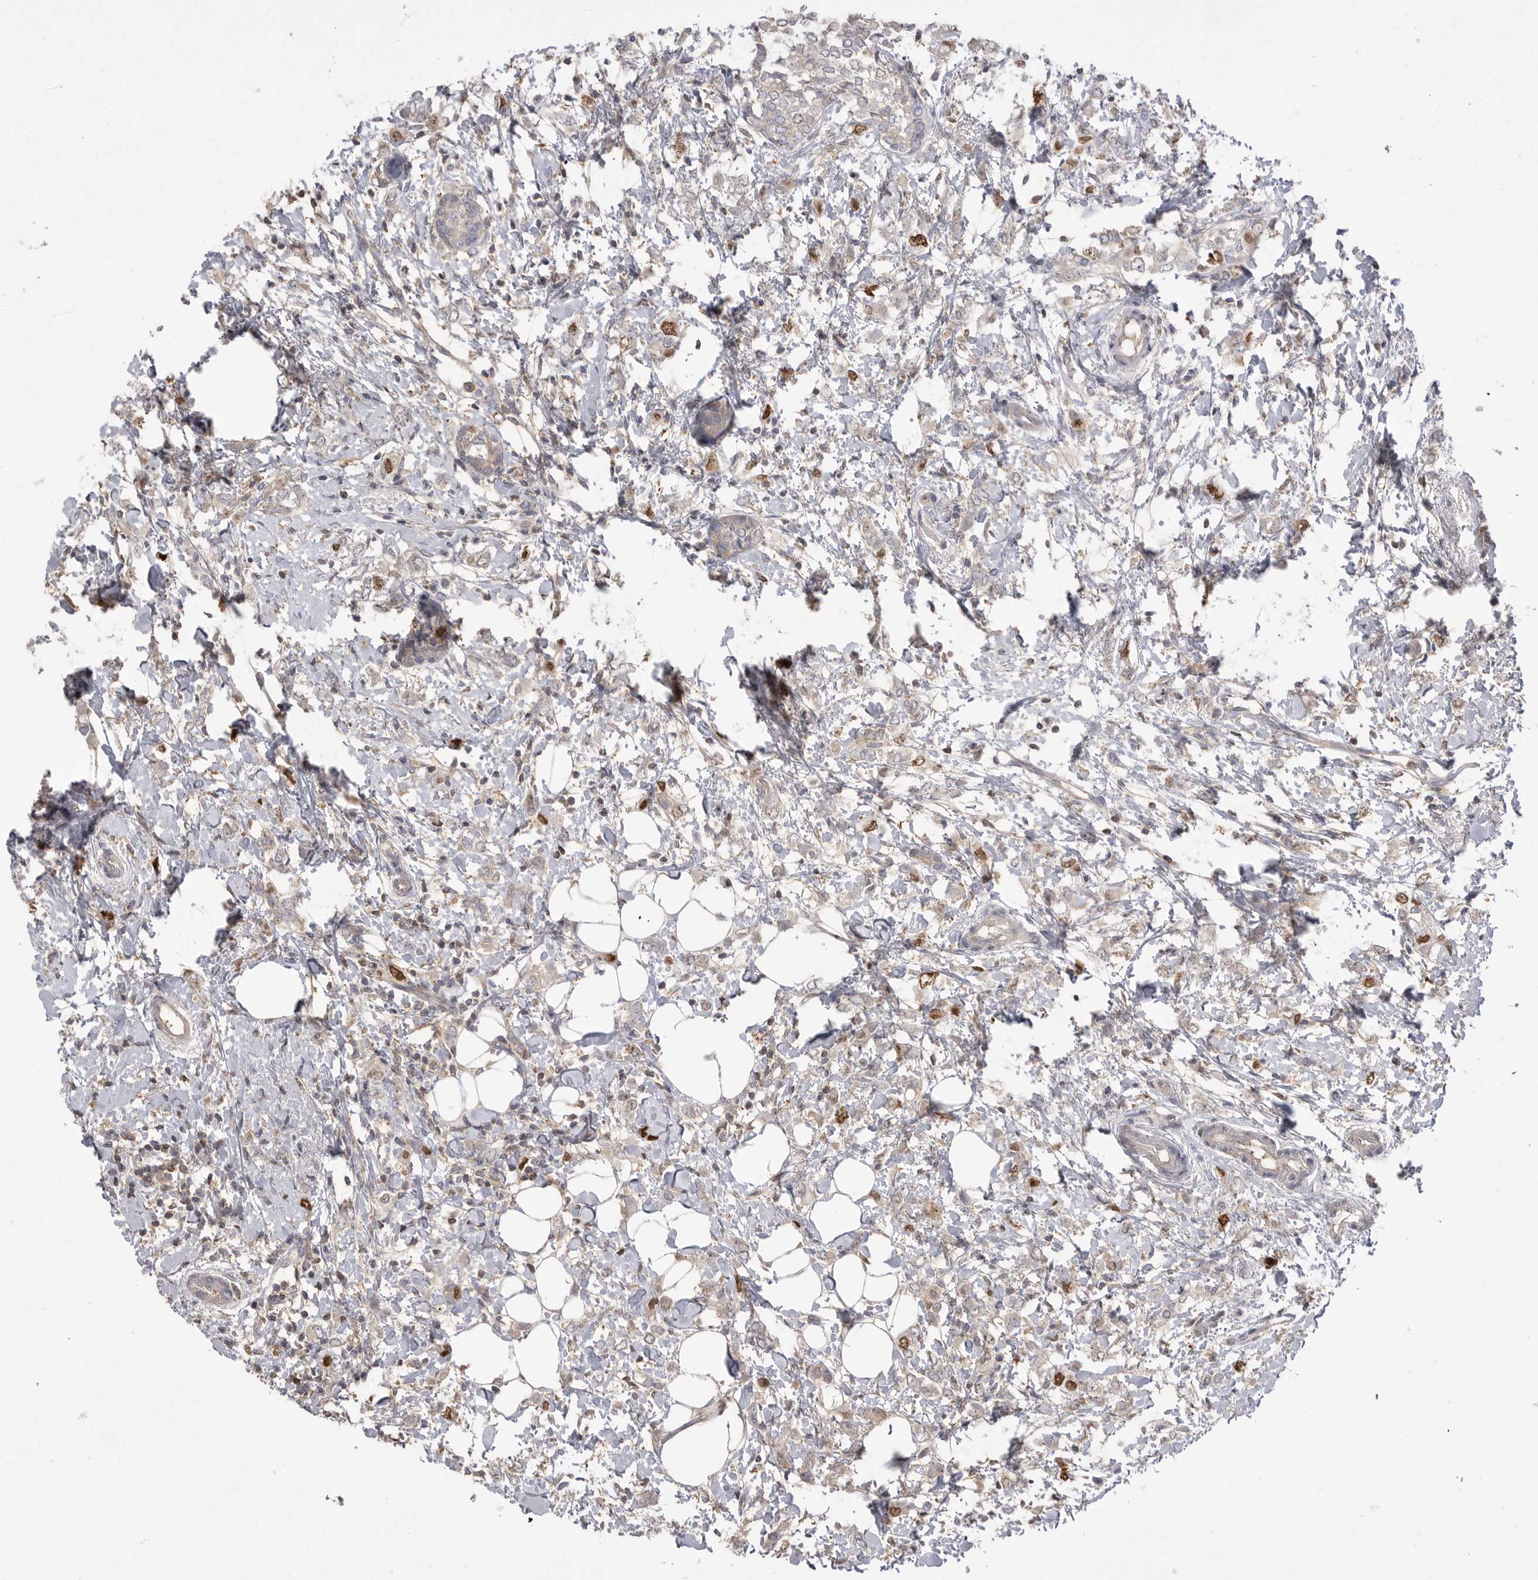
{"staining": {"intensity": "strong", "quantity": "<25%", "location": "cytoplasmic/membranous,nuclear"}, "tissue": "breast cancer", "cell_type": "Tumor cells", "image_type": "cancer", "snomed": [{"axis": "morphology", "description": "Normal tissue, NOS"}, {"axis": "morphology", "description": "Lobular carcinoma"}, {"axis": "topography", "description": "Breast"}], "caption": "An immunohistochemistry photomicrograph of neoplastic tissue is shown. Protein staining in brown labels strong cytoplasmic/membranous and nuclear positivity in lobular carcinoma (breast) within tumor cells. The staining is performed using DAB (3,3'-diaminobenzidine) brown chromogen to label protein expression. The nuclei are counter-stained blue using hematoxylin.", "gene": "TOP2A", "patient": {"sex": "female", "age": 47}}